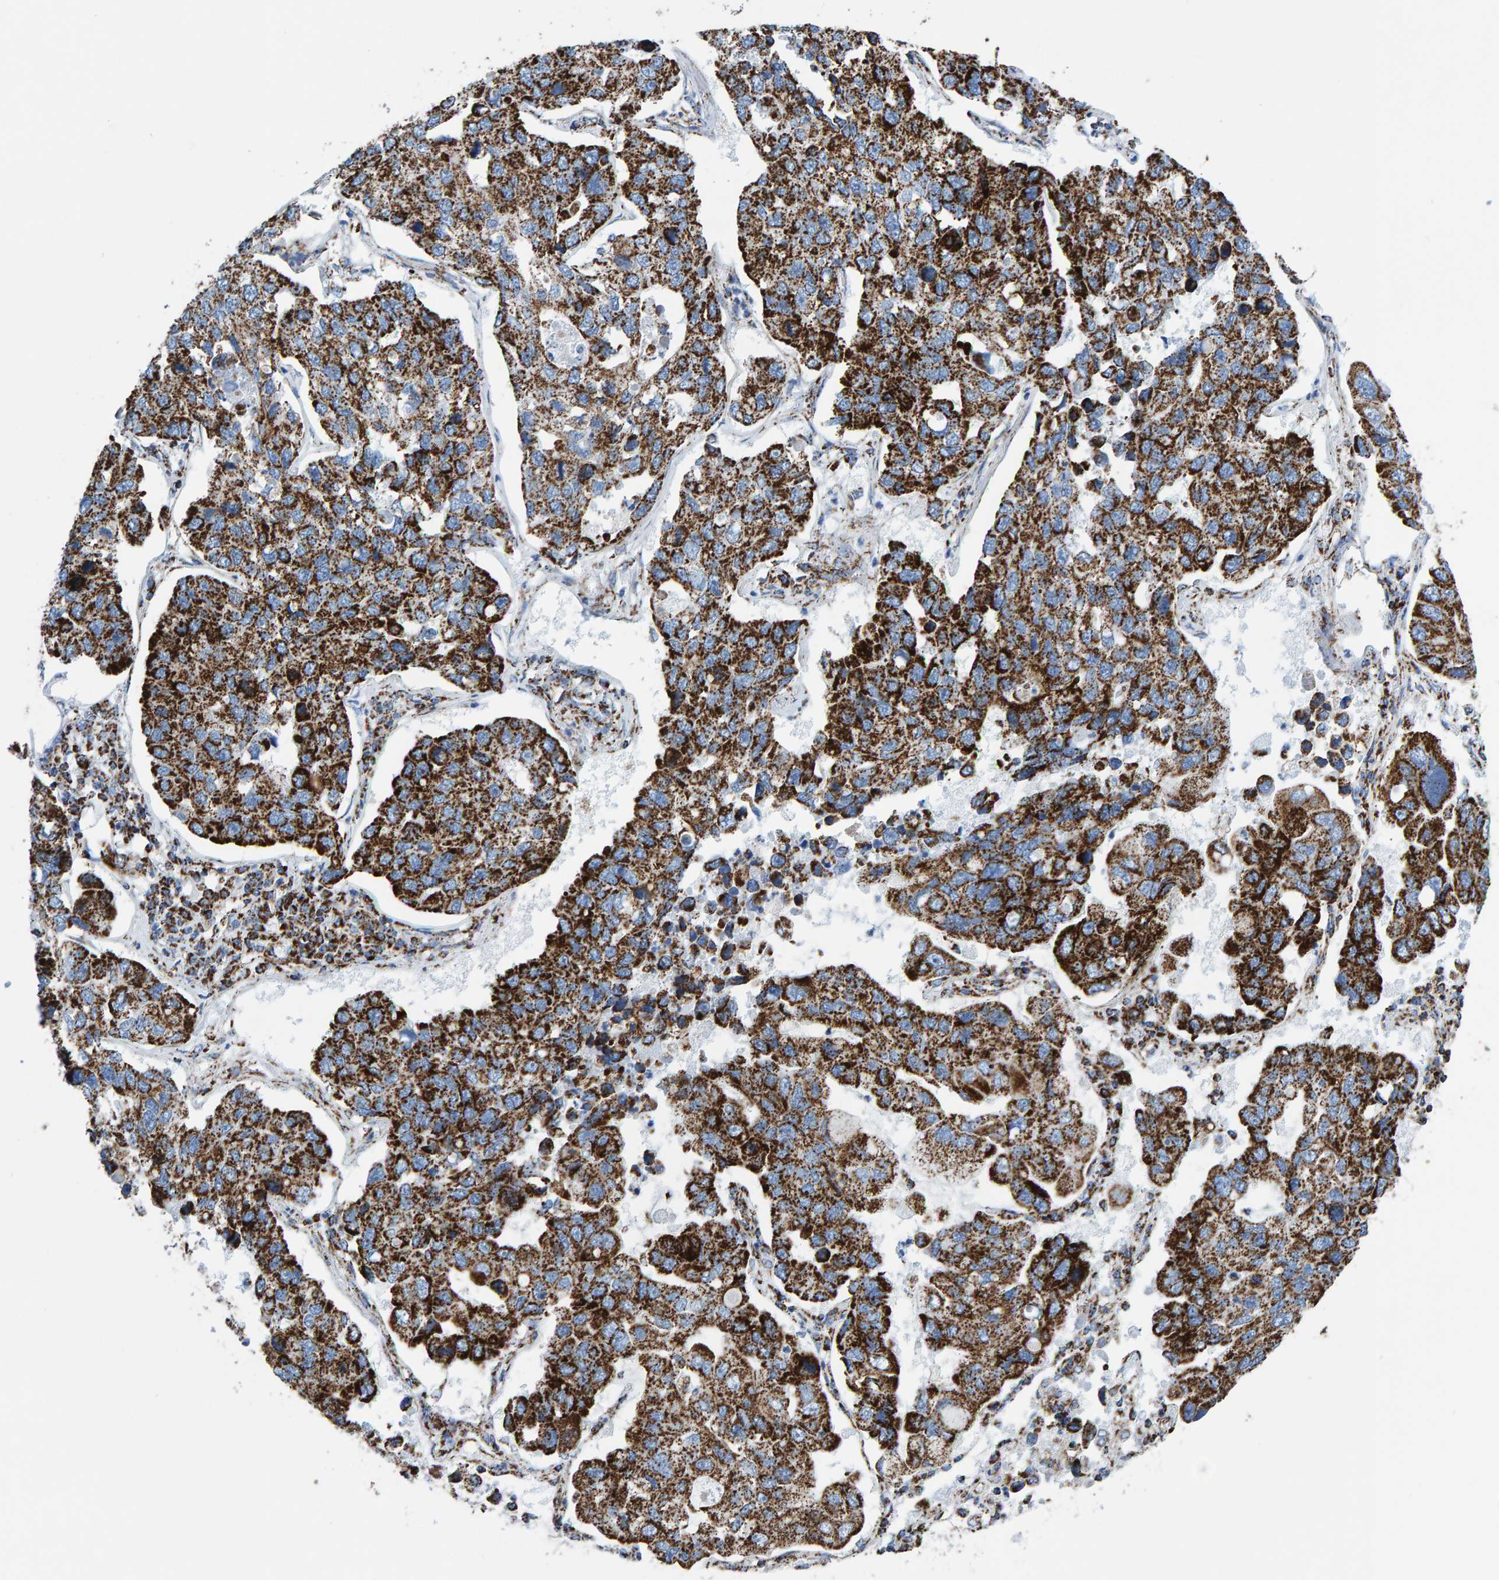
{"staining": {"intensity": "strong", "quantity": ">75%", "location": "cytoplasmic/membranous"}, "tissue": "lung cancer", "cell_type": "Tumor cells", "image_type": "cancer", "snomed": [{"axis": "morphology", "description": "Adenocarcinoma, NOS"}, {"axis": "topography", "description": "Lung"}], "caption": "Immunohistochemistry staining of adenocarcinoma (lung), which shows high levels of strong cytoplasmic/membranous expression in approximately >75% of tumor cells indicating strong cytoplasmic/membranous protein staining. The staining was performed using DAB (brown) for protein detection and nuclei were counterstained in hematoxylin (blue).", "gene": "ENSG00000262660", "patient": {"sex": "male", "age": 64}}